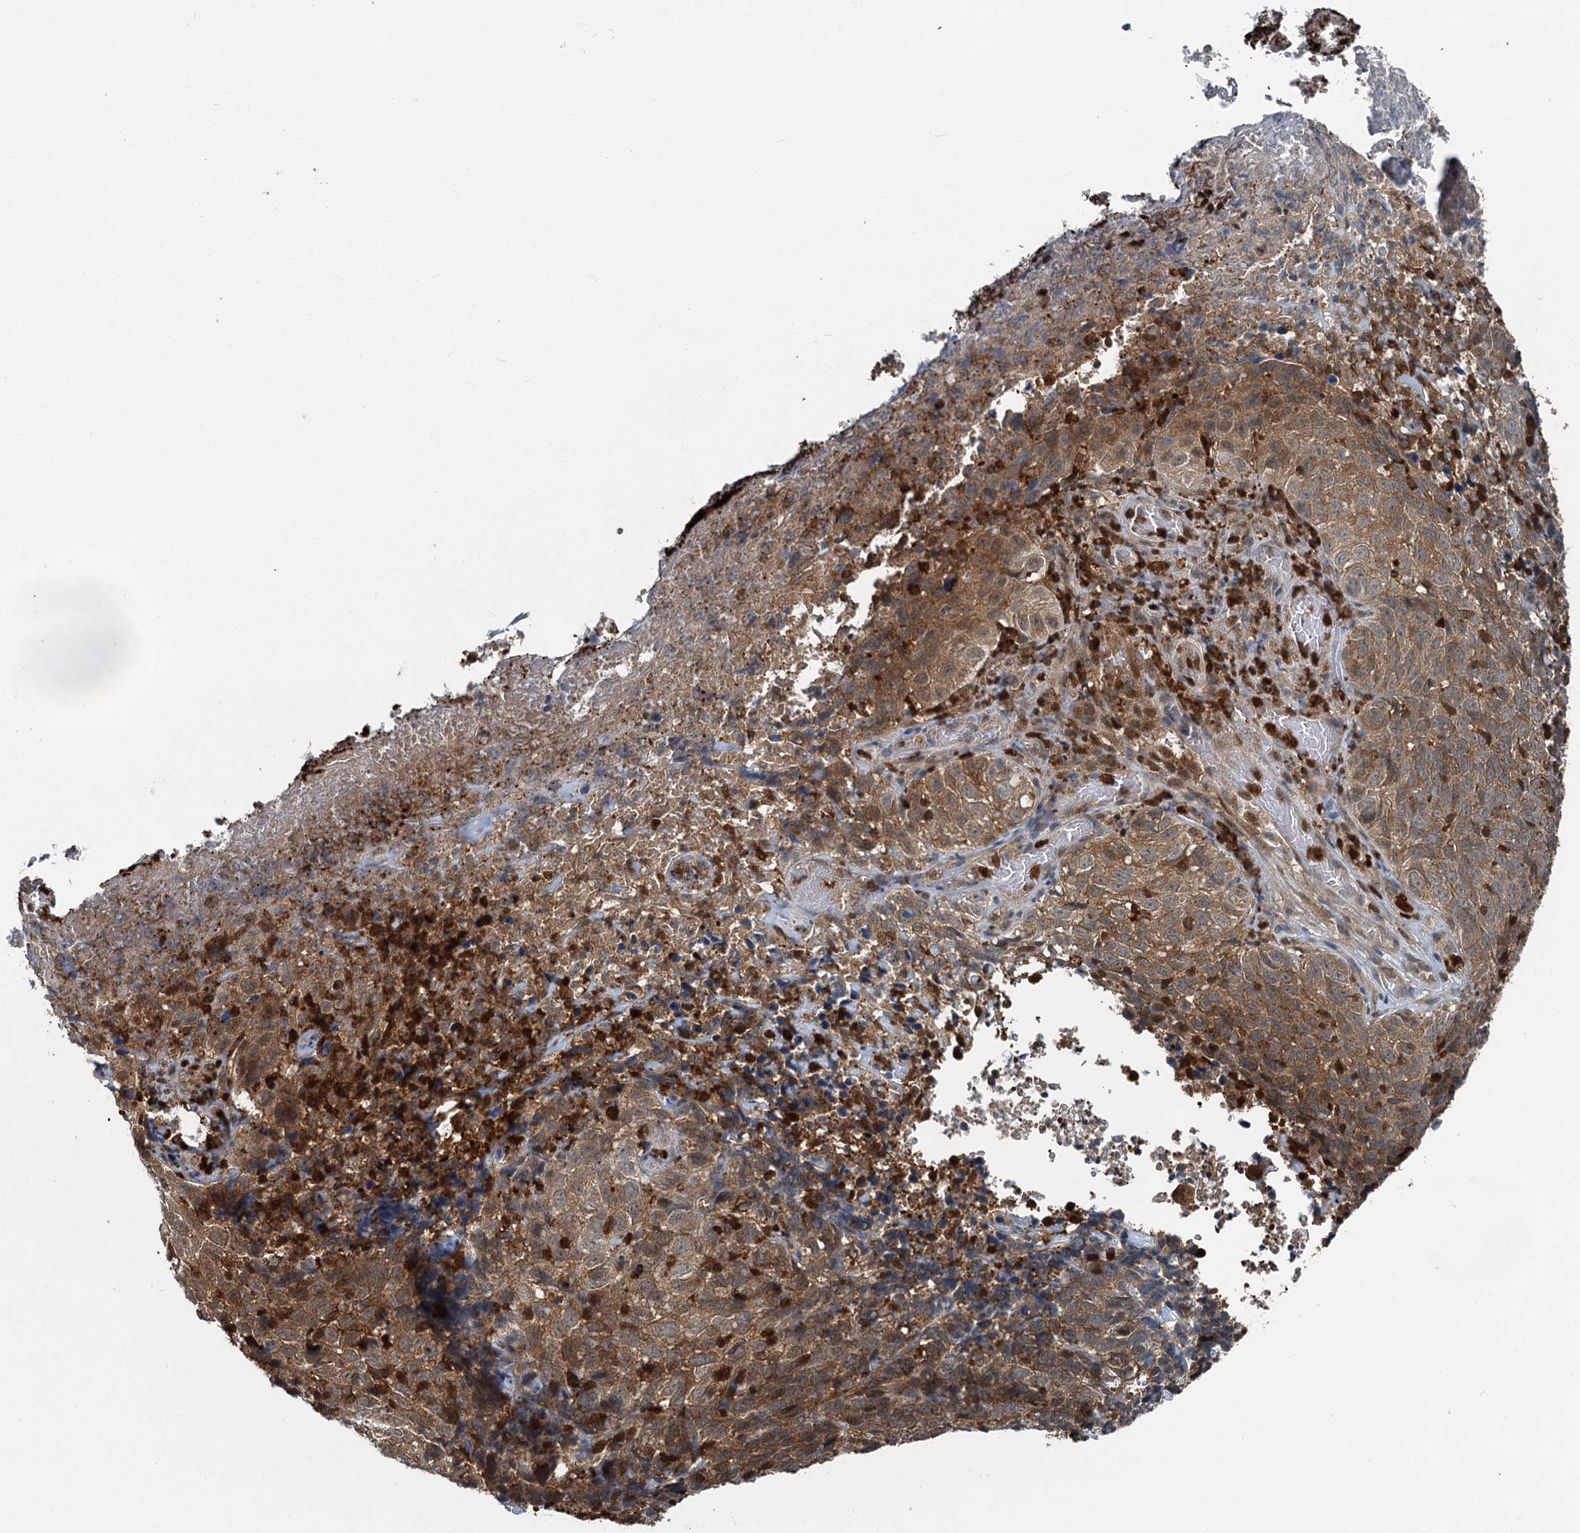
{"staining": {"intensity": "moderate", "quantity": ">75%", "location": "cytoplasmic/membranous"}, "tissue": "skin cancer", "cell_type": "Tumor cells", "image_type": "cancer", "snomed": [{"axis": "morphology", "description": "Basal cell carcinoma"}, {"axis": "topography", "description": "Skin"}], "caption": "Immunohistochemical staining of human skin cancer displays moderate cytoplasmic/membranous protein expression in about >75% of tumor cells. Nuclei are stained in blue.", "gene": "GPI", "patient": {"sex": "female", "age": 84}}